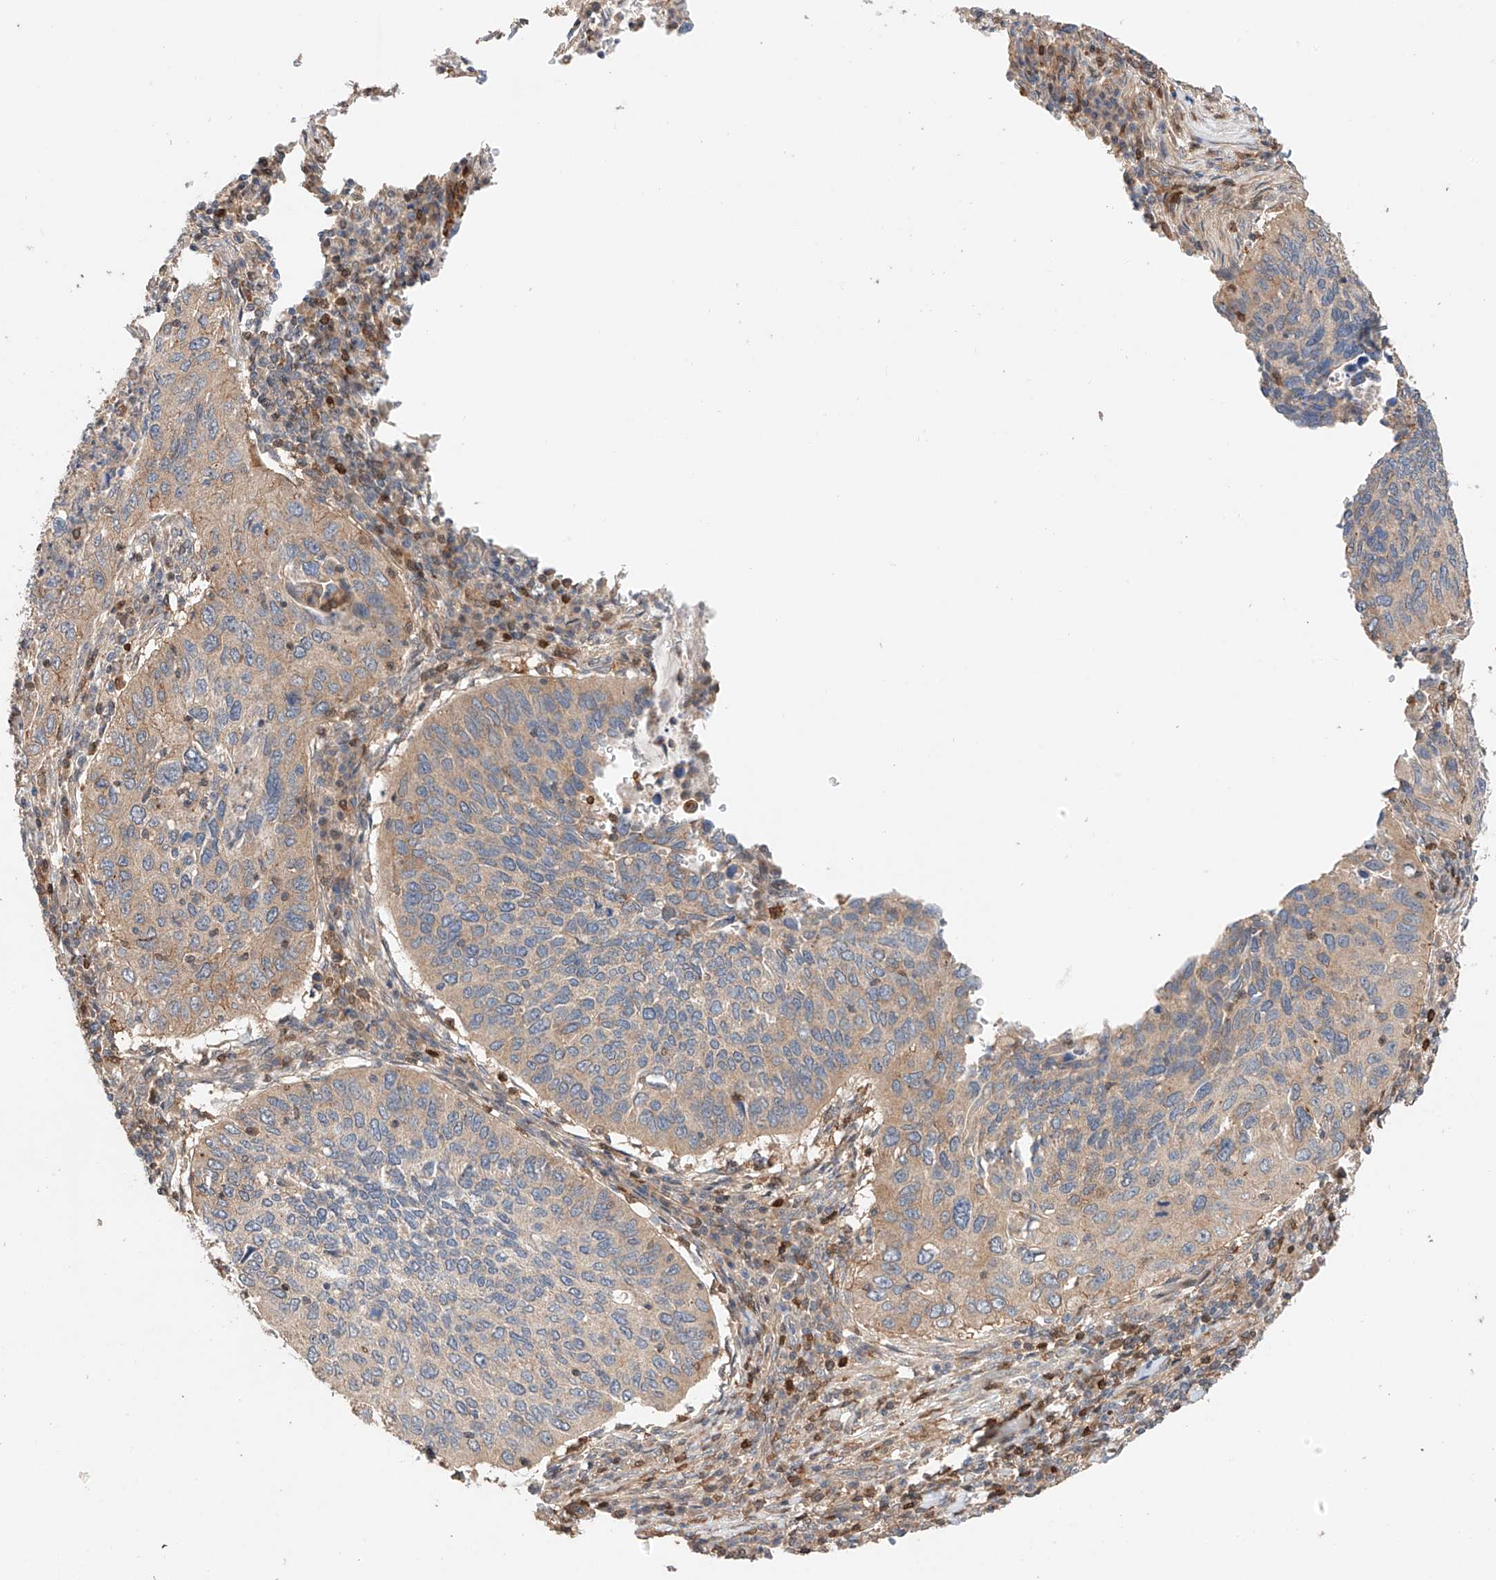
{"staining": {"intensity": "weak", "quantity": "25%-75%", "location": "cytoplasmic/membranous"}, "tissue": "cervical cancer", "cell_type": "Tumor cells", "image_type": "cancer", "snomed": [{"axis": "morphology", "description": "Squamous cell carcinoma, NOS"}, {"axis": "topography", "description": "Cervix"}], "caption": "Cervical cancer (squamous cell carcinoma) stained for a protein shows weak cytoplasmic/membranous positivity in tumor cells. The staining is performed using DAB brown chromogen to label protein expression. The nuclei are counter-stained blue using hematoxylin.", "gene": "IGSF22", "patient": {"sex": "female", "age": 38}}